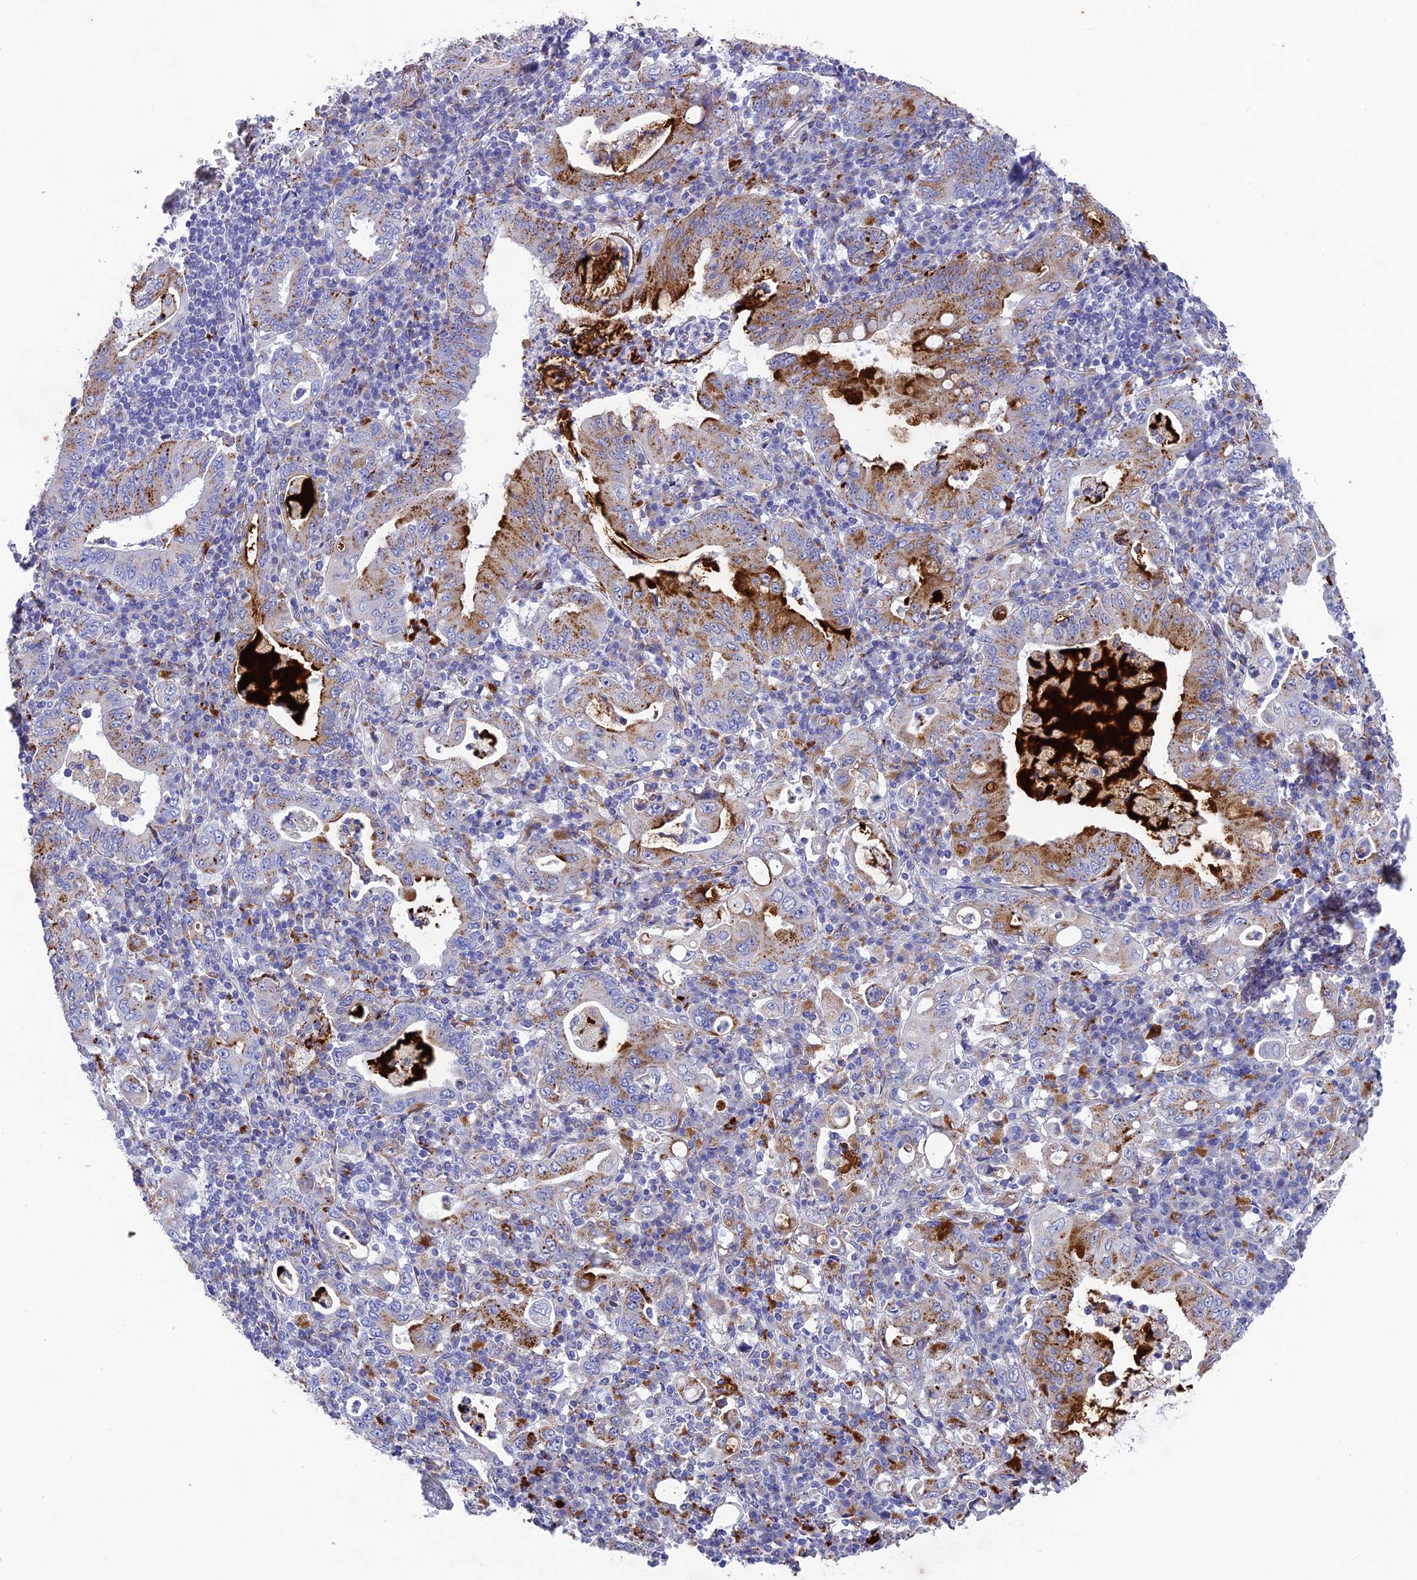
{"staining": {"intensity": "strong", "quantity": "25%-75%", "location": "cytoplasmic/membranous"}, "tissue": "stomach cancer", "cell_type": "Tumor cells", "image_type": "cancer", "snomed": [{"axis": "morphology", "description": "Normal tissue, NOS"}, {"axis": "morphology", "description": "Adenocarcinoma, NOS"}, {"axis": "topography", "description": "Esophagus"}, {"axis": "topography", "description": "Stomach, upper"}, {"axis": "topography", "description": "Peripheral nerve tissue"}], "caption": "DAB (3,3'-diaminobenzidine) immunohistochemical staining of stomach cancer exhibits strong cytoplasmic/membranous protein positivity in about 25%-75% of tumor cells.", "gene": "TNS1", "patient": {"sex": "male", "age": 62}}